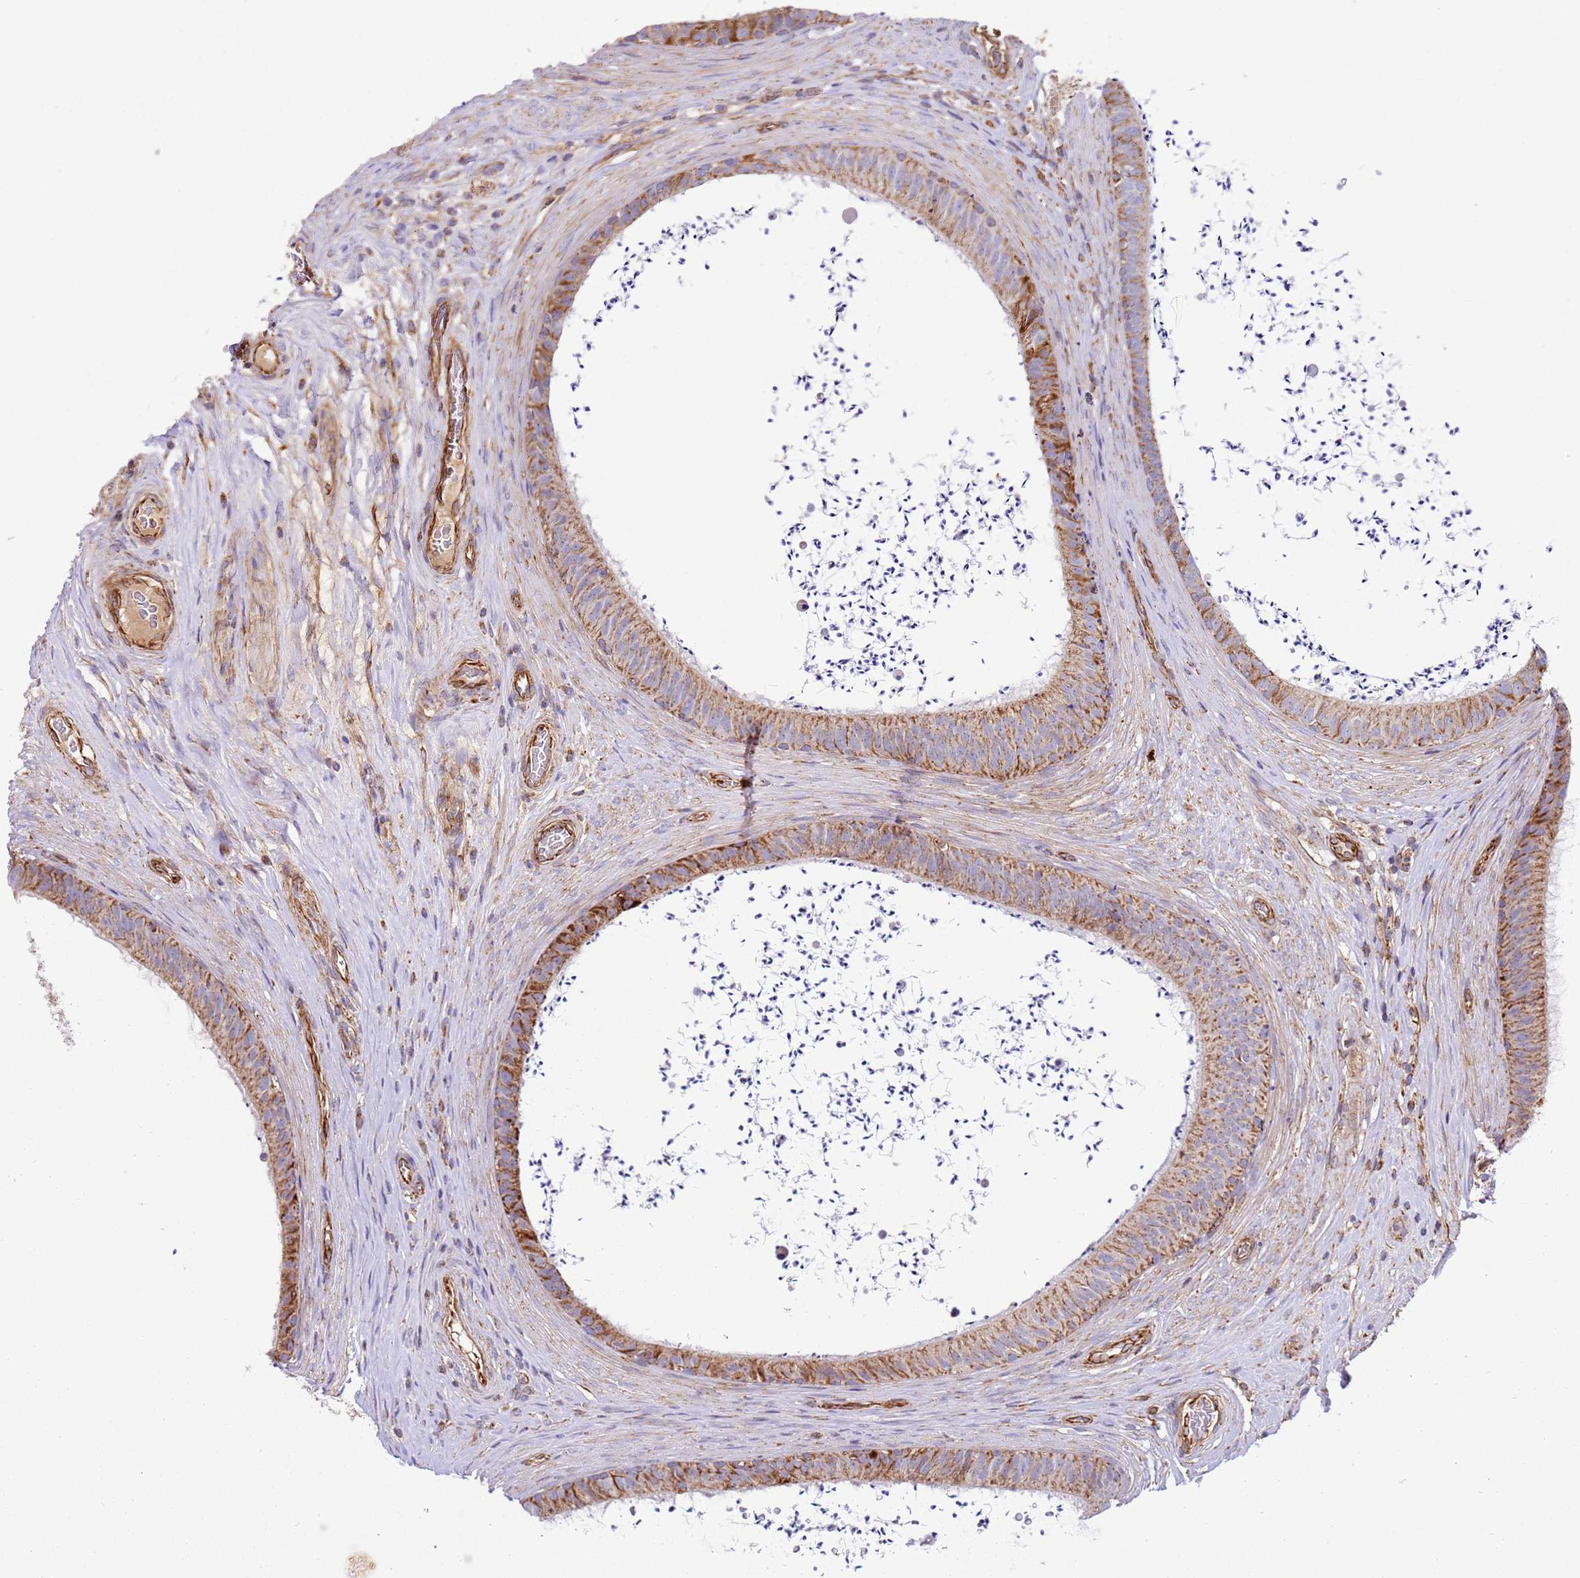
{"staining": {"intensity": "moderate", "quantity": "25%-75%", "location": "cytoplasmic/membranous"}, "tissue": "epididymis", "cell_type": "Glandular cells", "image_type": "normal", "snomed": [{"axis": "morphology", "description": "Normal tissue, NOS"}, {"axis": "topography", "description": "Testis"}, {"axis": "topography", "description": "Epididymis"}], "caption": "Glandular cells exhibit medium levels of moderate cytoplasmic/membranous positivity in approximately 25%-75% of cells in benign epididymis. (DAB (3,3'-diaminobenzidine) IHC with brightfield microscopy, high magnification).", "gene": "MRPL20", "patient": {"sex": "male", "age": 41}}